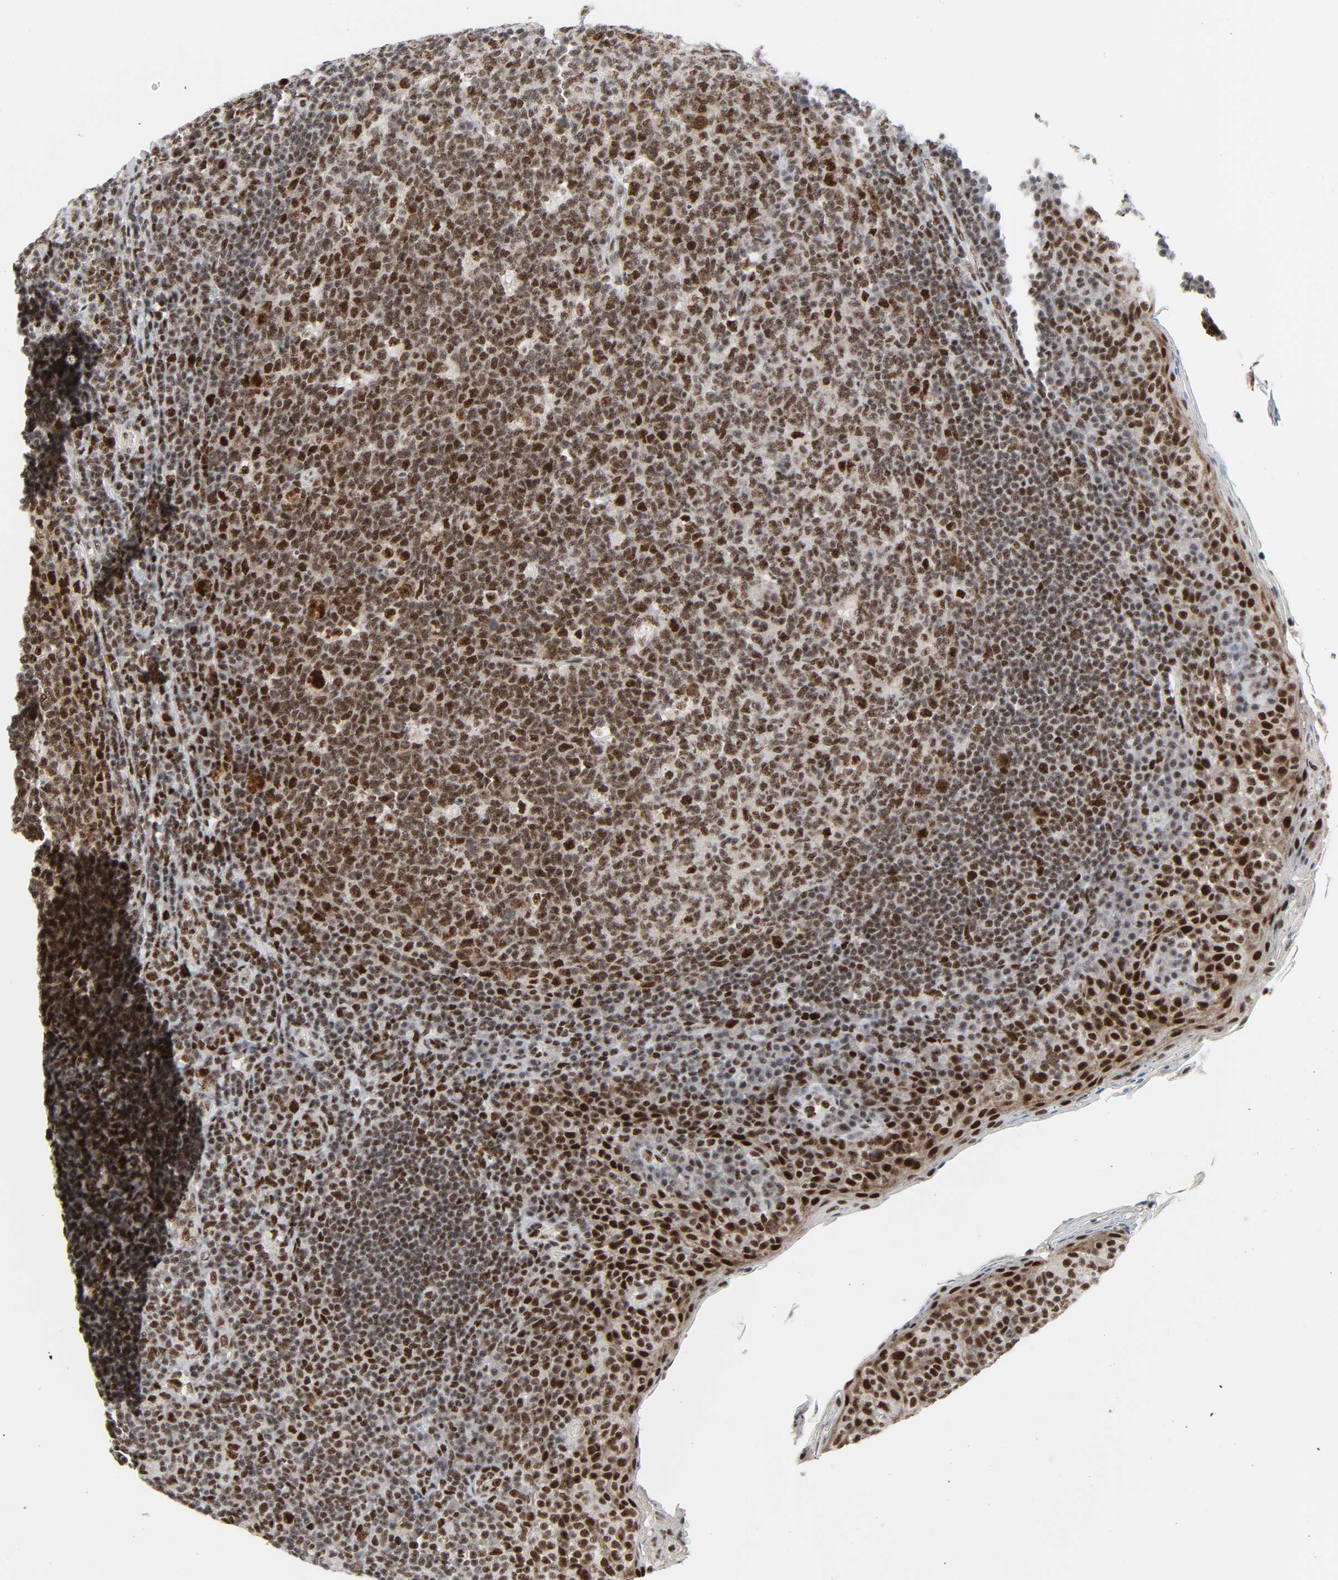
{"staining": {"intensity": "moderate", "quantity": ">75%", "location": "nuclear"}, "tissue": "tonsil", "cell_type": "Germinal center cells", "image_type": "normal", "snomed": [{"axis": "morphology", "description": "Normal tissue, NOS"}, {"axis": "topography", "description": "Tonsil"}], "caption": "DAB immunohistochemical staining of benign tonsil exhibits moderate nuclear protein staining in about >75% of germinal center cells. The staining is performed using DAB (3,3'-diaminobenzidine) brown chromogen to label protein expression. The nuclei are counter-stained blue using hematoxylin.", "gene": "CDK7", "patient": {"sex": "male", "age": 17}}